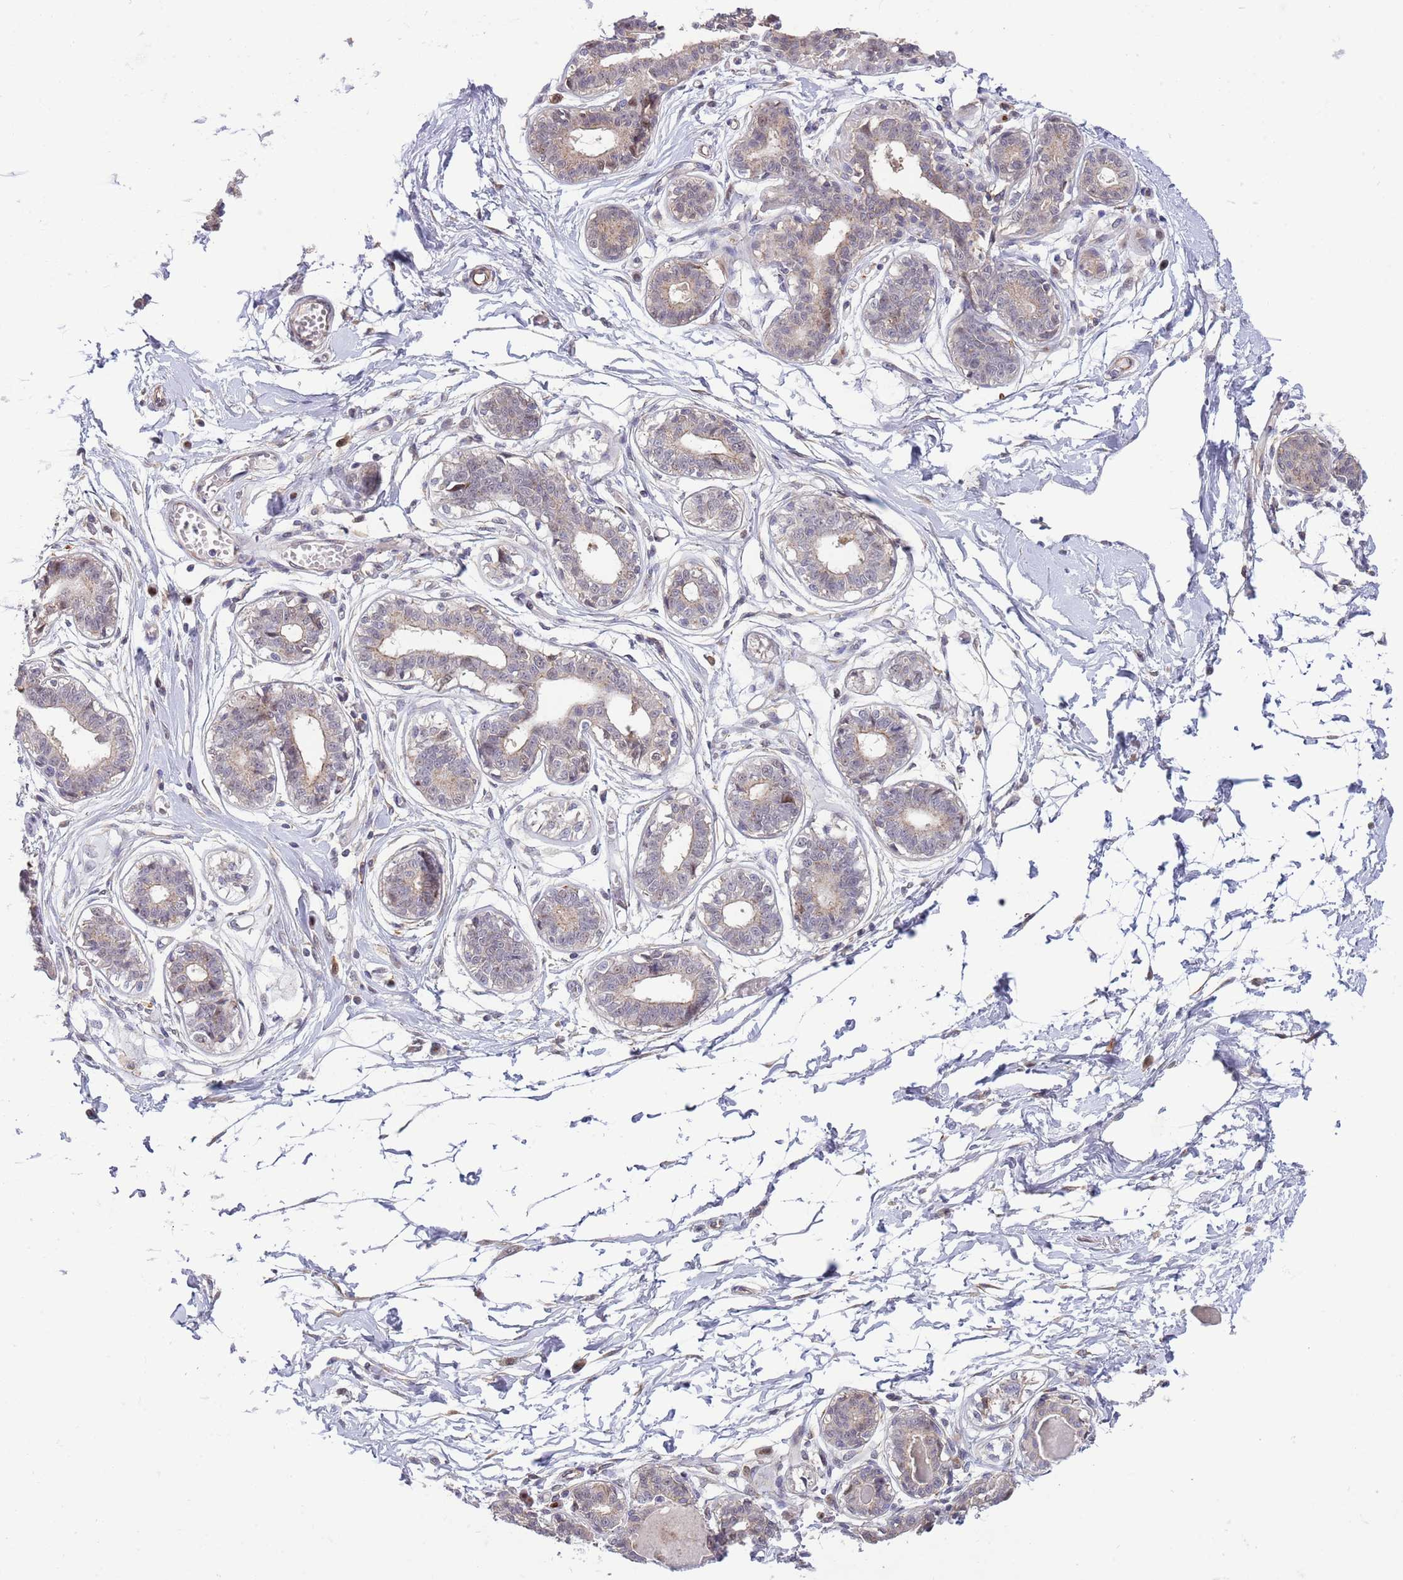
{"staining": {"intensity": "negative", "quantity": "none", "location": "none"}, "tissue": "breast", "cell_type": "Adipocytes", "image_type": "normal", "snomed": [{"axis": "morphology", "description": "Normal tissue, NOS"}, {"axis": "topography", "description": "Breast"}], "caption": "Image shows no significant protein staining in adipocytes of unremarkable breast.", "gene": "CCNJL", "patient": {"sex": "female", "age": 45}}